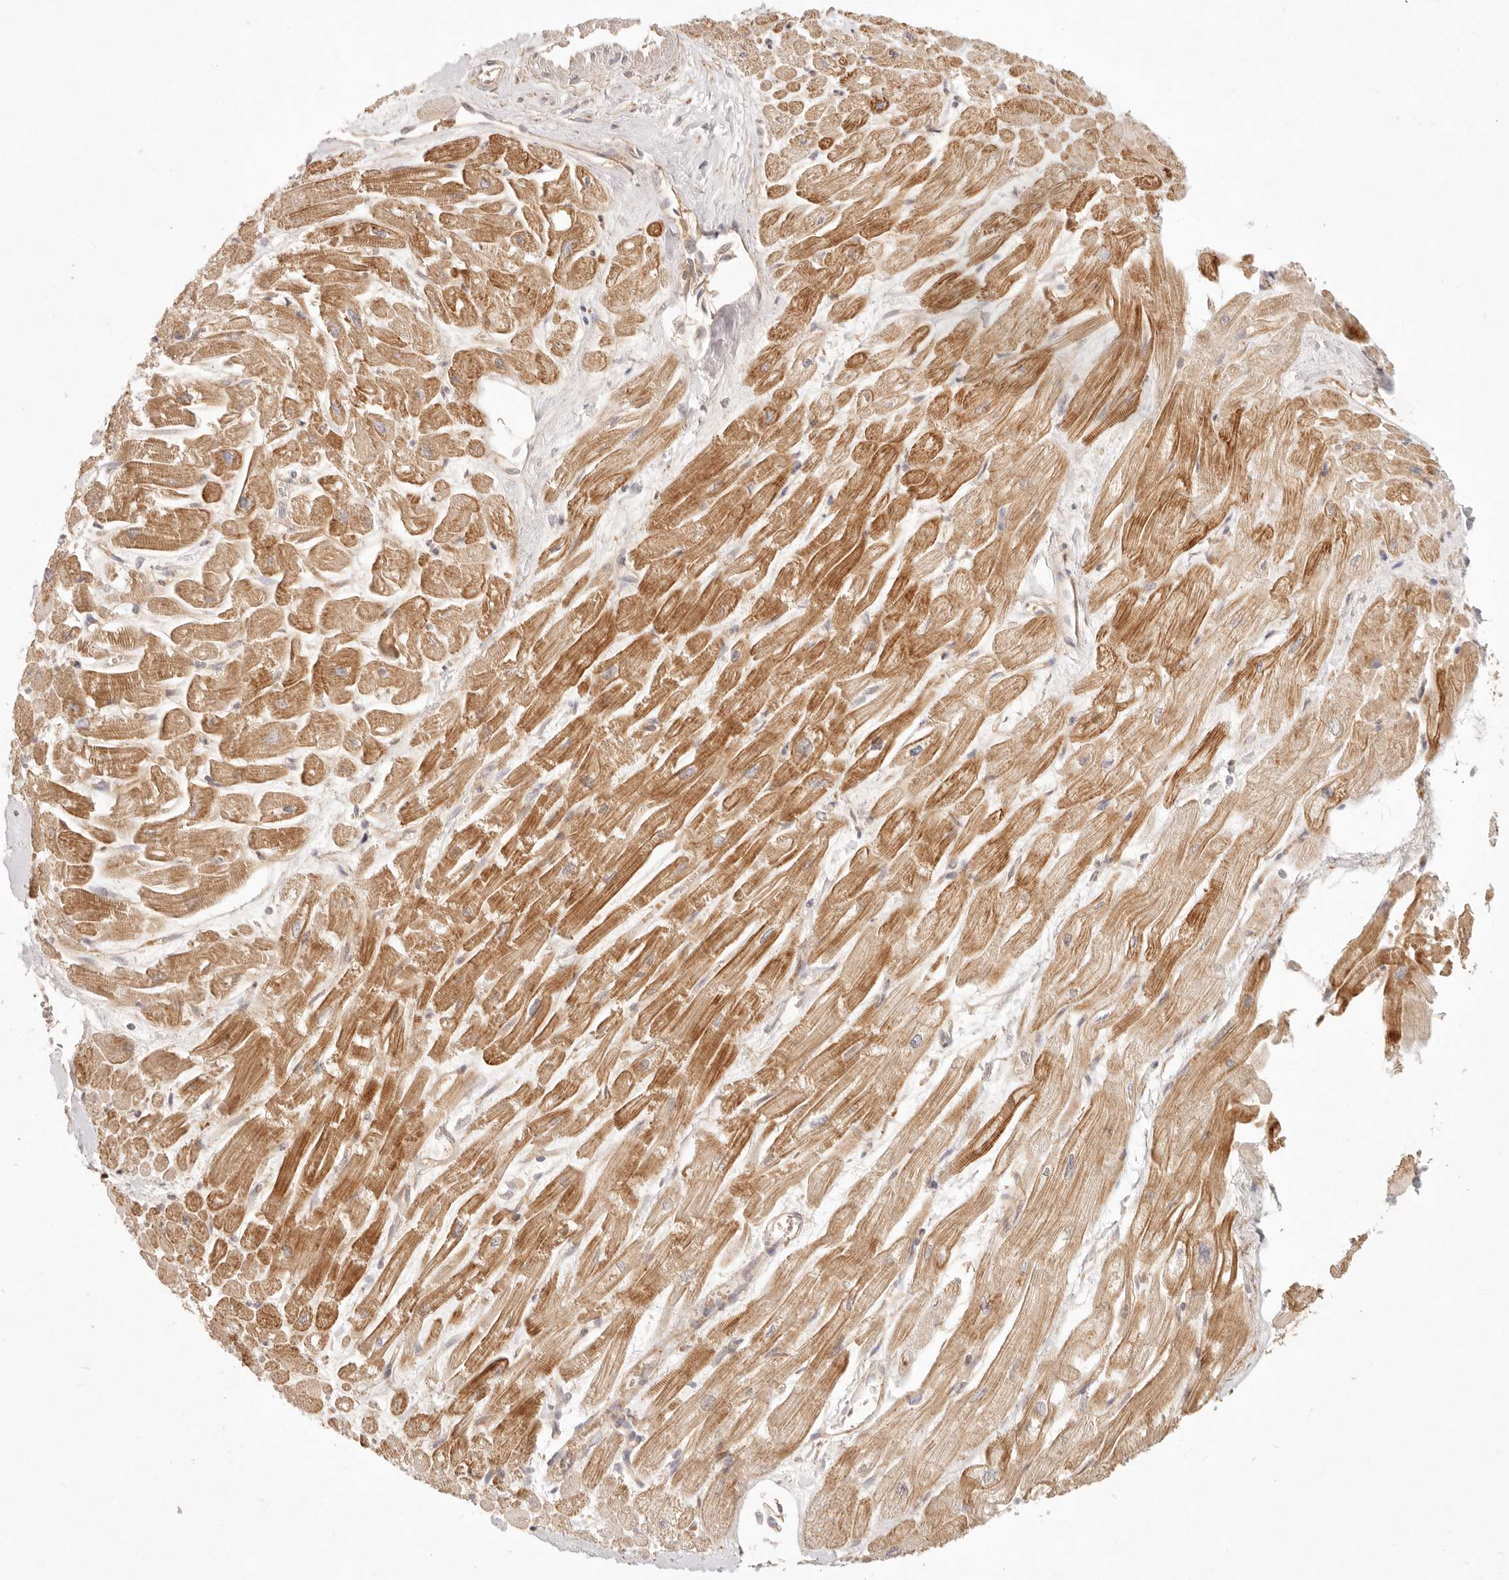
{"staining": {"intensity": "moderate", "quantity": ">75%", "location": "cytoplasmic/membranous"}, "tissue": "heart muscle", "cell_type": "Cardiomyocytes", "image_type": "normal", "snomed": [{"axis": "morphology", "description": "Normal tissue, NOS"}, {"axis": "topography", "description": "Heart"}], "caption": "High-magnification brightfield microscopy of unremarkable heart muscle stained with DAB (brown) and counterstained with hematoxylin (blue). cardiomyocytes exhibit moderate cytoplasmic/membranous expression is seen in about>75% of cells.", "gene": "PPP1R3B", "patient": {"sex": "male", "age": 54}}